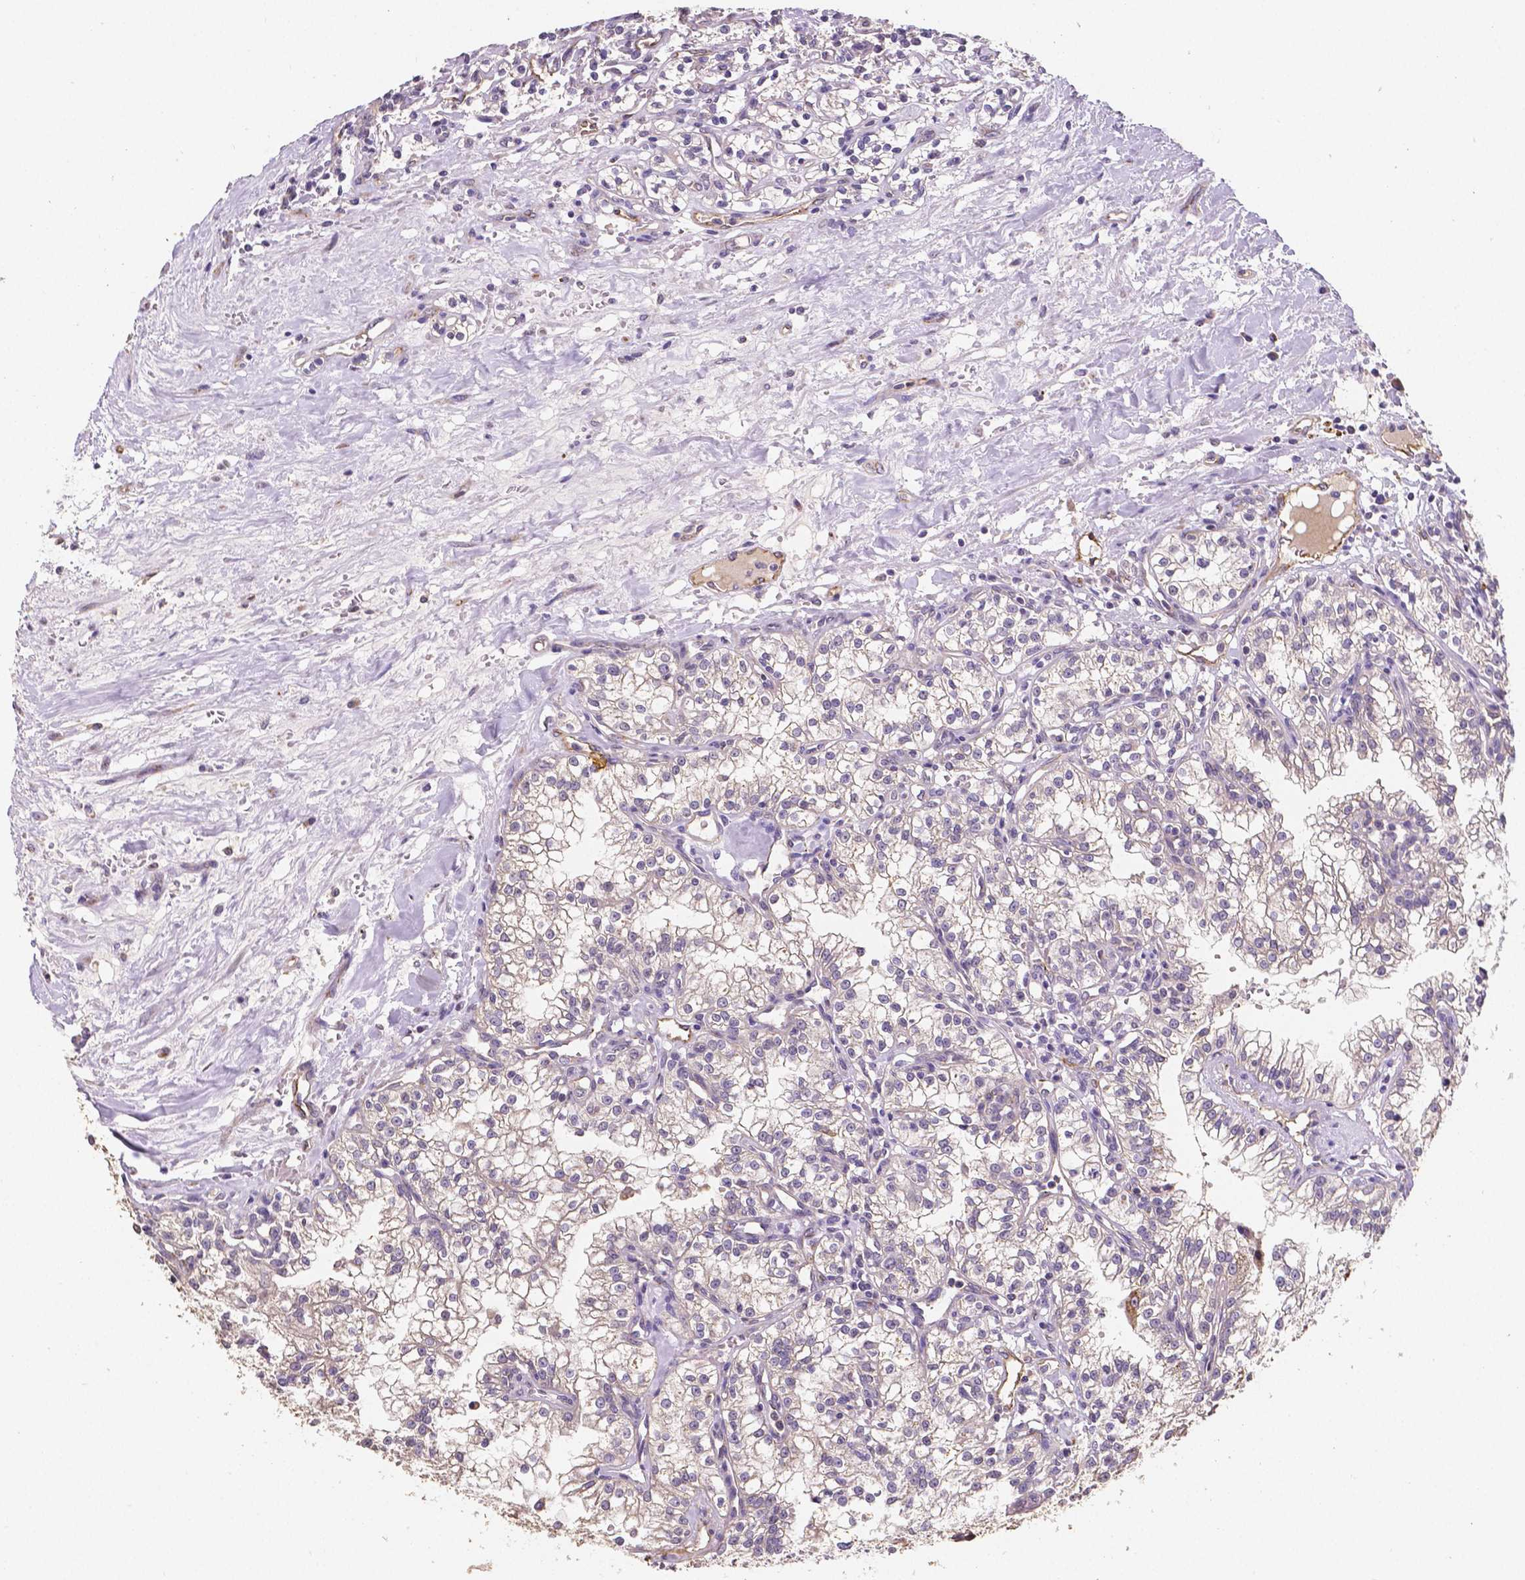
{"staining": {"intensity": "negative", "quantity": "none", "location": "none"}, "tissue": "renal cancer", "cell_type": "Tumor cells", "image_type": "cancer", "snomed": [{"axis": "morphology", "description": "Adenocarcinoma, NOS"}, {"axis": "topography", "description": "Kidney"}], "caption": "DAB (3,3'-diaminobenzidine) immunohistochemical staining of human renal adenocarcinoma shows no significant expression in tumor cells. (DAB immunohistochemistry visualized using brightfield microscopy, high magnification).", "gene": "ELAVL2", "patient": {"sex": "male", "age": 36}}